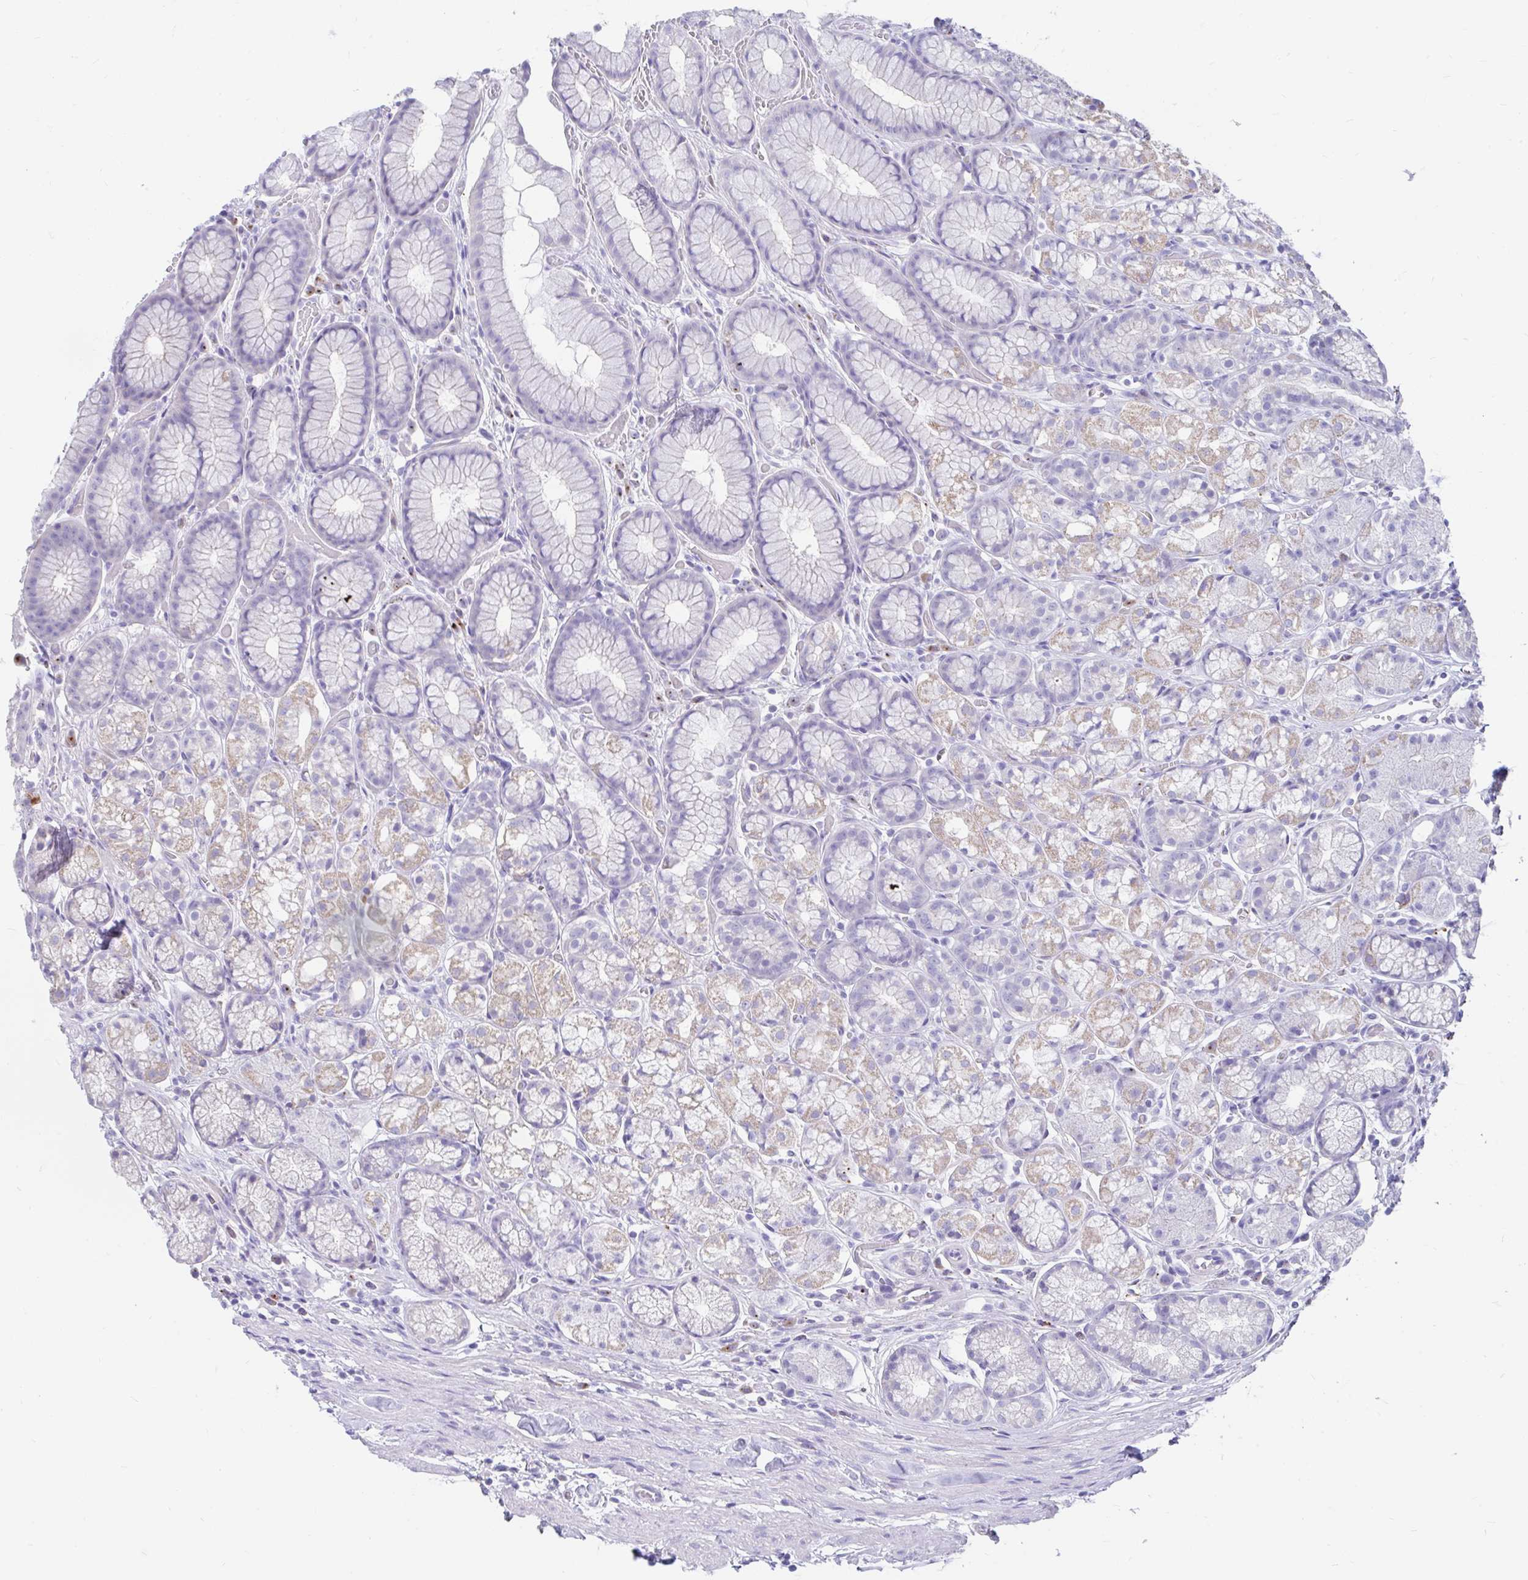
{"staining": {"intensity": "weak", "quantity": "25%-75%", "location": "cytoplasmic/membranous"}, "tissue": "stomach", "cell_type": "Glandular cells", "image_type": "normal", "snomed": [{"axis": "morphology", "description": "Normal tissue, NOS"}, {"axis": "topography", "description": "Smooth muscle"}, {"axis": "topography", "description": "Stomach"}], "caption": "Immunohistochemistry (IHC) (DAB) staining of normal human stomach demonstrates weak cytoplasmic/membranous protein positivity in about 25%-75% of glandular cells. Using DAB (brown) and hematoxylin (blue) stains, captured at high magnification using brightfield microscopy.", "gene": "CCSAP", "patient": {"sex": "male", "age": 70}}